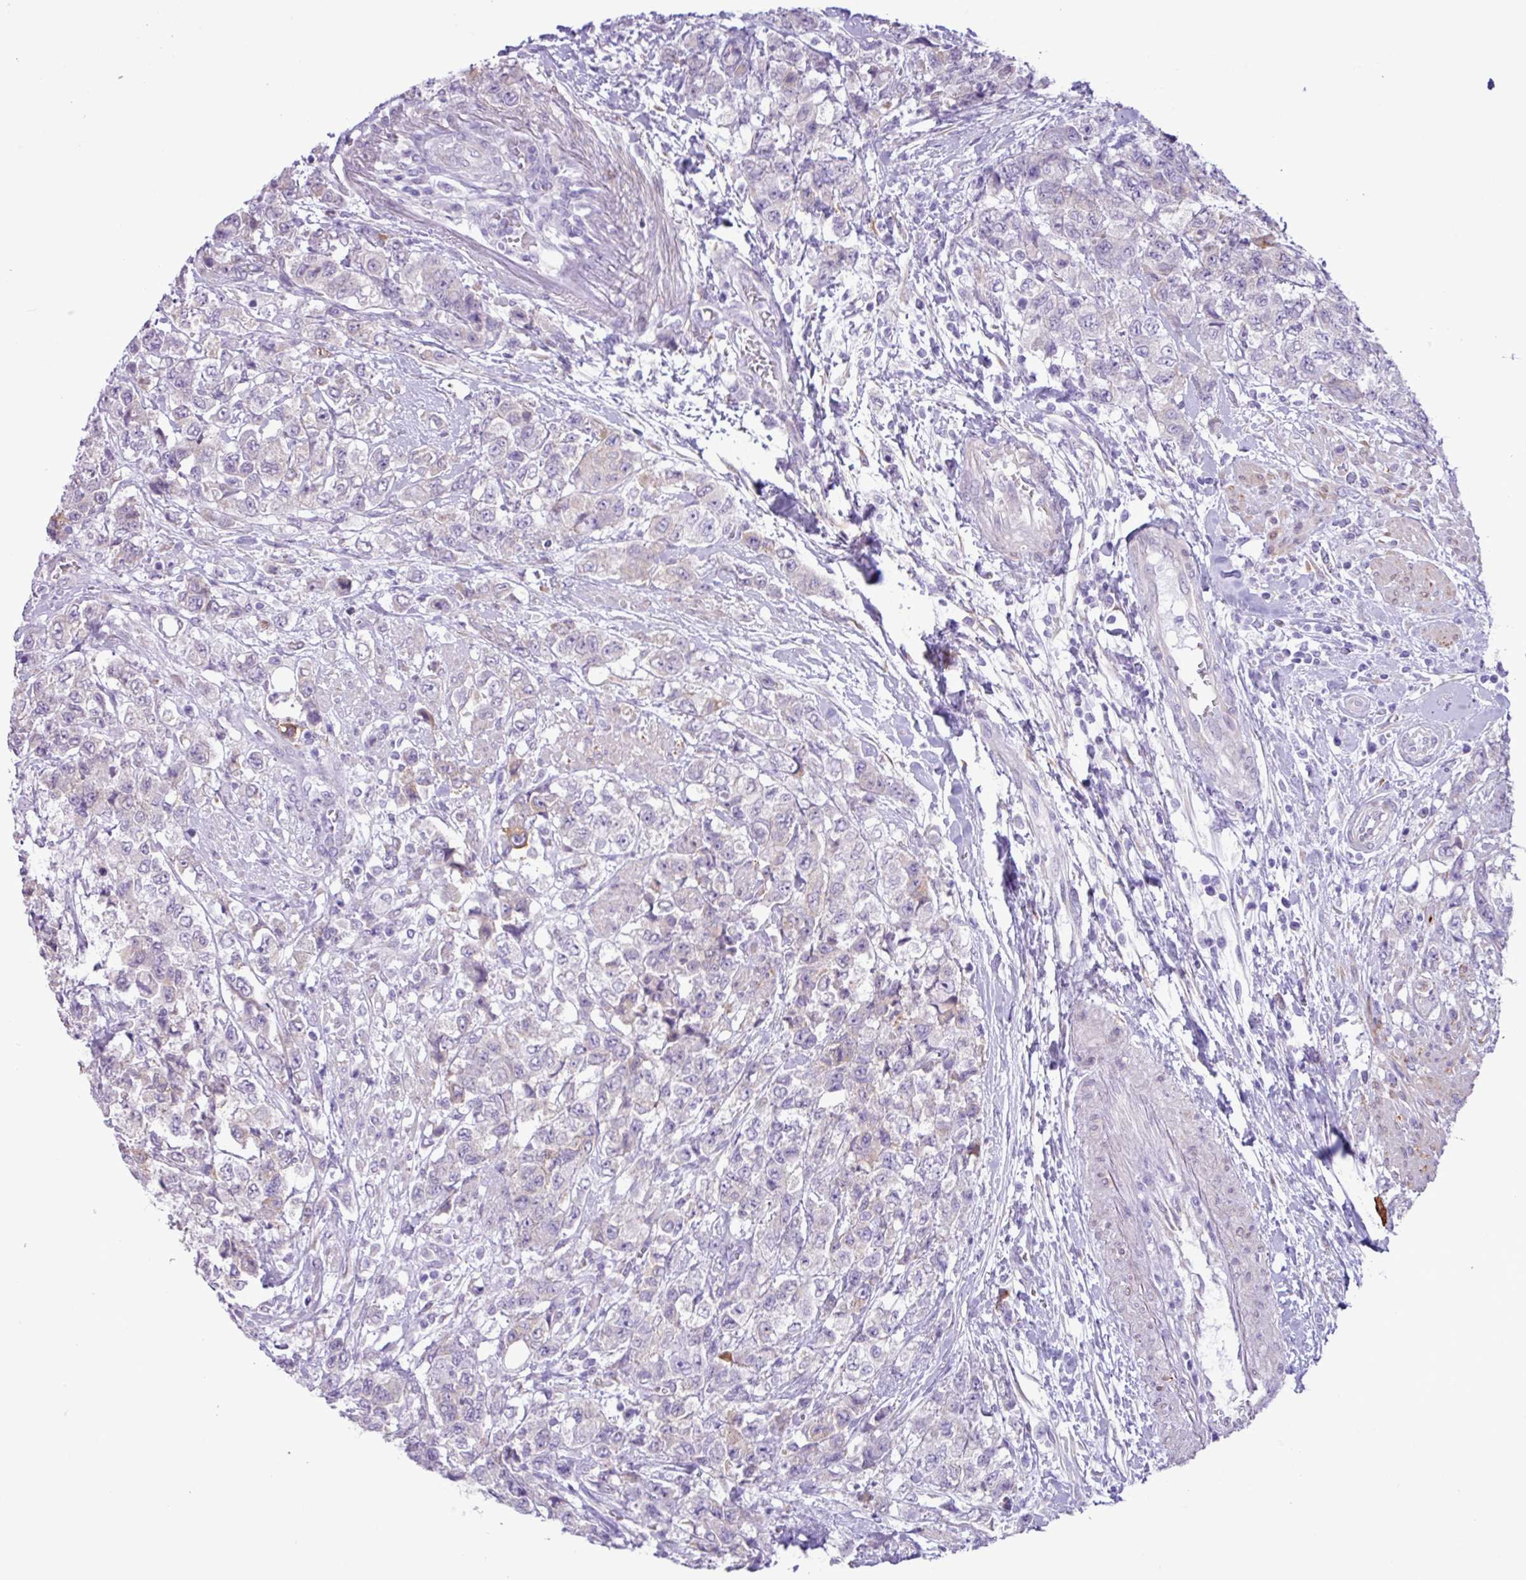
{"staining": {"intensity": "negative", "quantity": "none", "location": "none"}, "tissue": "urothelial cancer", "cell_type": "Tumor cells", "image_type": "cancer", "snomed": [{"axis": "morphology", "description": "Urothelial carcinoma, High grade"}, {"axis": "topography", "description": "Urinary bladder"}], "caption": "This is an IHC image of high-grade urothelial carcinoma. There is no positivity in tumor cells.", "gene": "SLC38A1", "patient": {"sex": "female", "age": 78}}